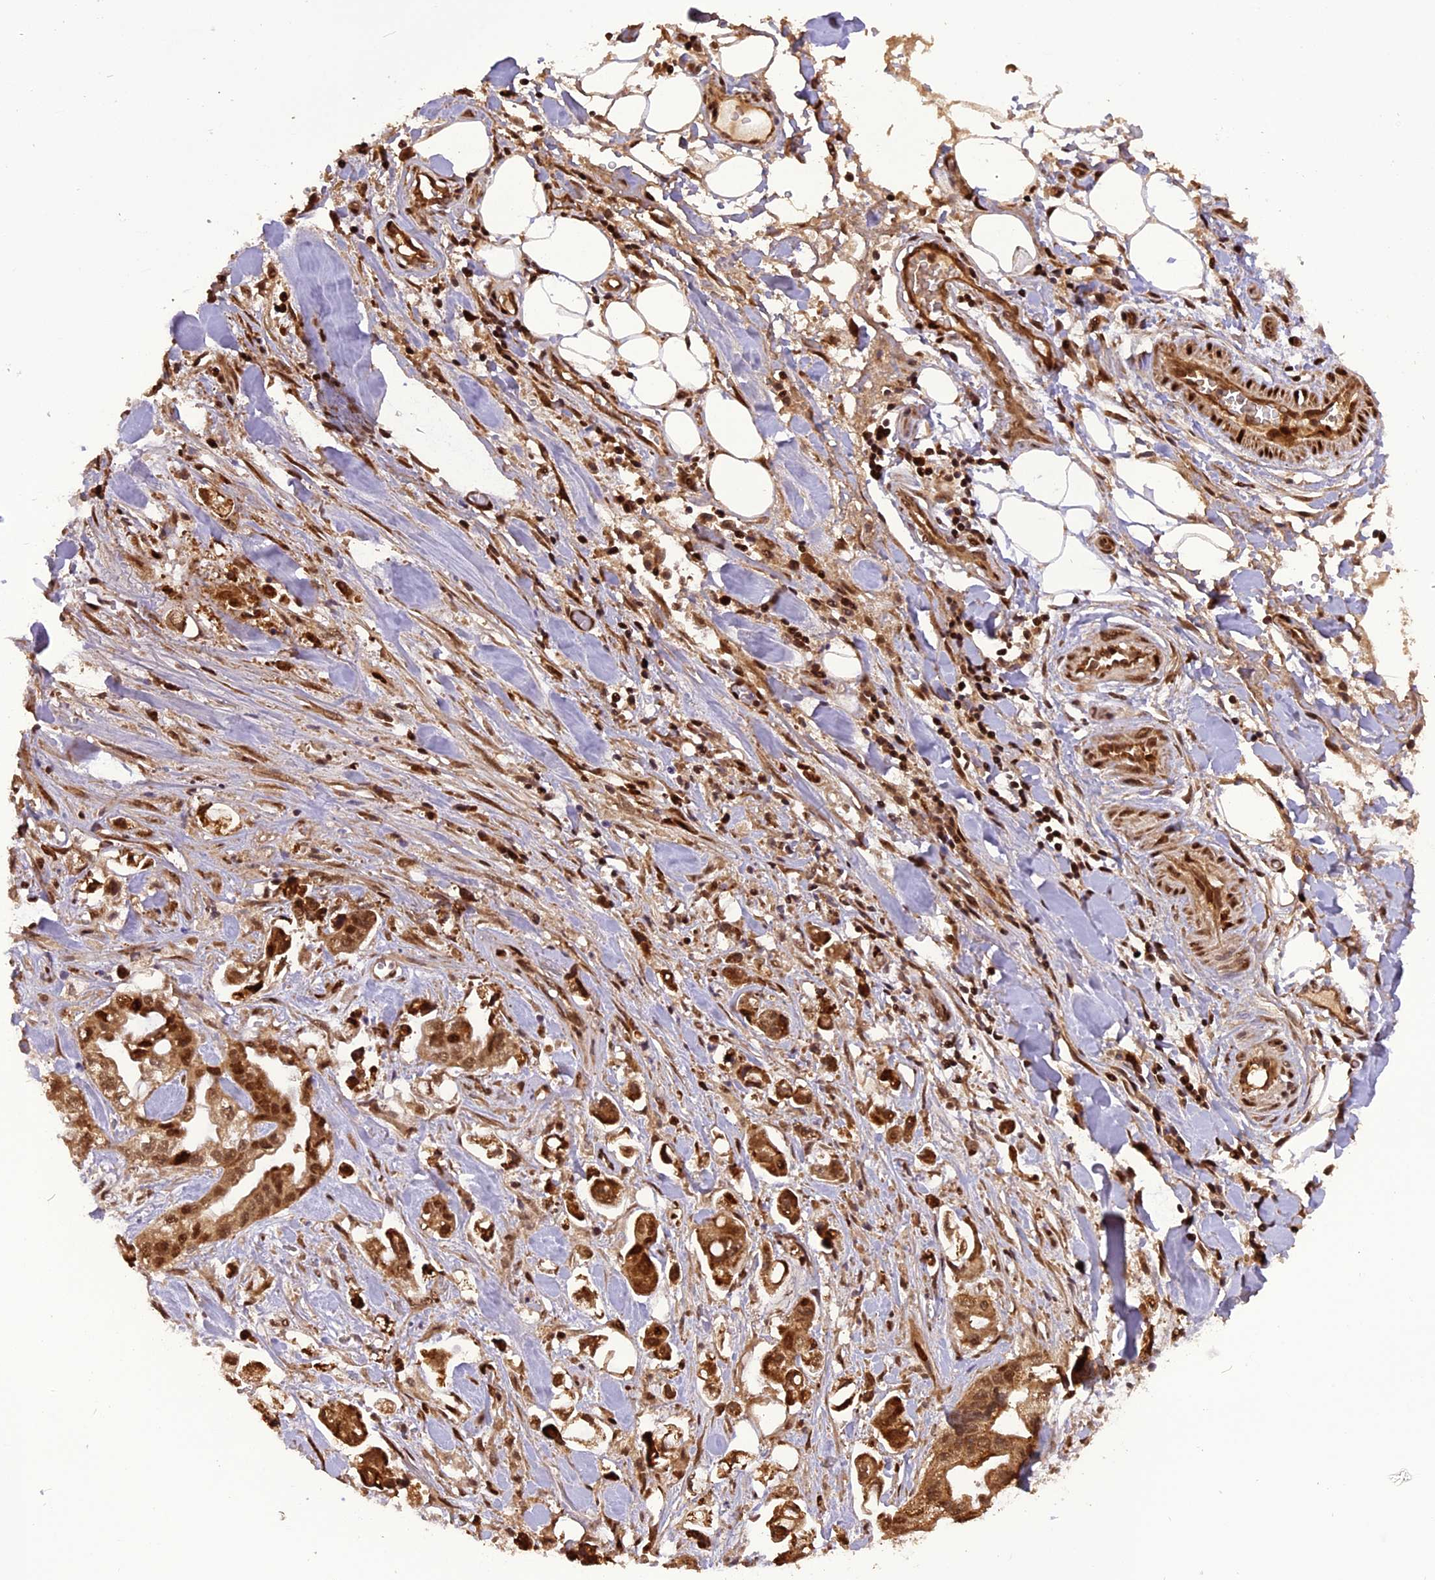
{"staining": {"intensity": "moderate", "quantity": ">75%", "location": "cytoplasmic/membranous,nuclear"}, "tissue": "stomach cancer", "cell_type": "Tumor cells", "image_type": "cancer", "snomed": [{"axis": "morphology", "description": "Adenocarcinoma, NOS"}, {"axis": "topography", "description": "Stomach"}], "caption": "Immunohistochemical staining of human stomach adenocarcinoma reveals medium levels of moderate cytoplasmic/membranous and nuclear protein expression in approximately >75% of tumor cells. The protein is shown in brown color, while the nuclei are stained blue.", "gene": "MICALL1", "patient": {"sex": "male", "age": 62}}